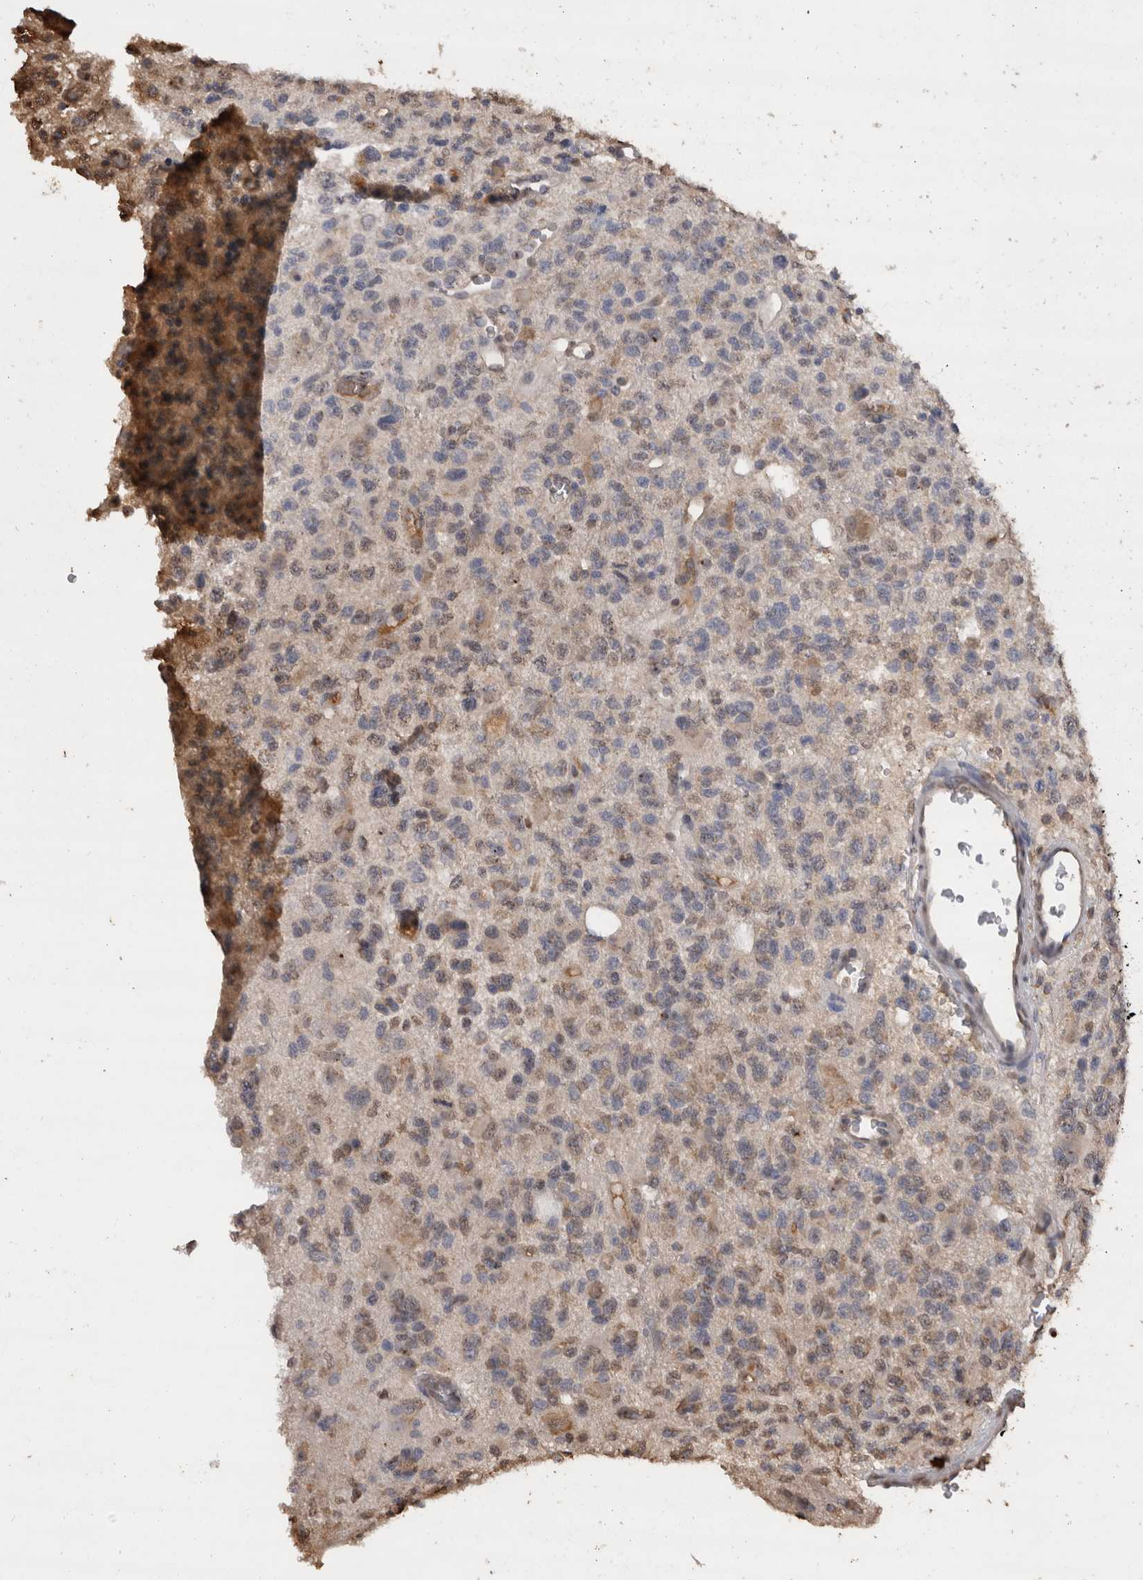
{"staining": {"intensity": "weak", "quantity": "25%-75%", "location": "nuclear"}, "tissue": "glioma", "cell_type": "Tumor cells", "image_type": "cancer", "snomed": [{"axis": "morphology", "description": "Glioma, malignant, High grade"}, {"axis": "topography", "description": "Brain"}], "caption": "Immunohistochemistry staining of malignant glioma (high-grade), which reveals low levels of weak nuclear positivity in approximately 25%-75% of tumor cells indicating weak nuclear protein positivity. The staining was performed using DAB (brown) for protein detection and nuclei were counterstained in hematoxylin (blue).", "gene": "CRELD2", "patient": {"sex": "female", "age": 62}}